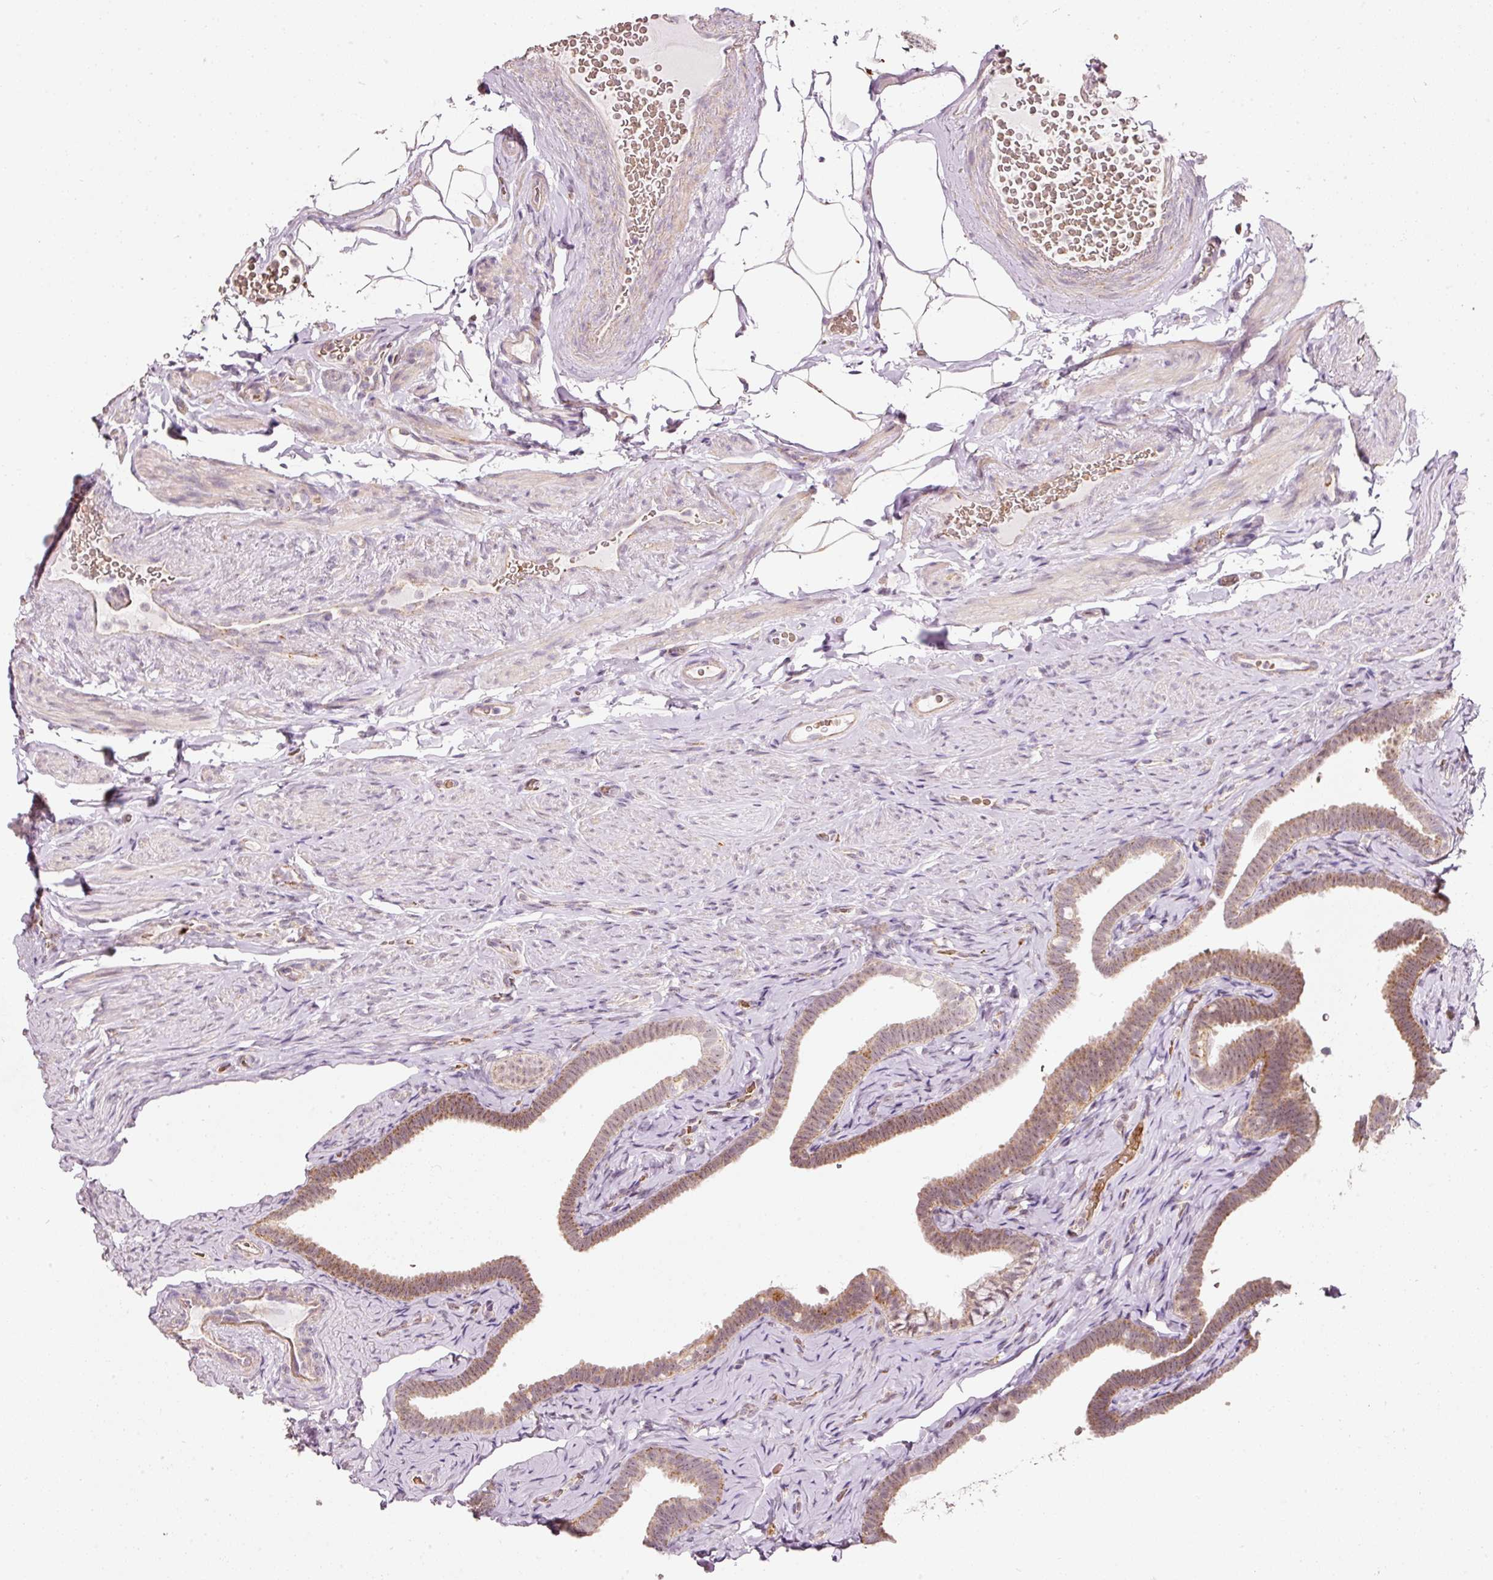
{"staining": {"intensity": "weak", "quantity": "25%-75%", "location": "cytoplasmic/membranous,nuclear"}, "tissue": "fallopian tube", "cell_type": "Glandular cells", "image_type": "normal", "snomed": [{"axis": "morphology", "description": "Normal tissue, NOS"}, {"axis": "topography", "description": "Fallopian tube"}], "caption": "Protein staining reveals weak cytoplasmic/membranous,nuclear staining in about 25%-75% of glandular cells in benign fallopian tube. The protein is stained brown, and the nuclei are stained in blue (DAB (3,3'-diaminobenzidine) IHC with brightfield microscopy, high magnification).", "gene": "ZNF460", "patient": {"sex": "female", "age": 69}}